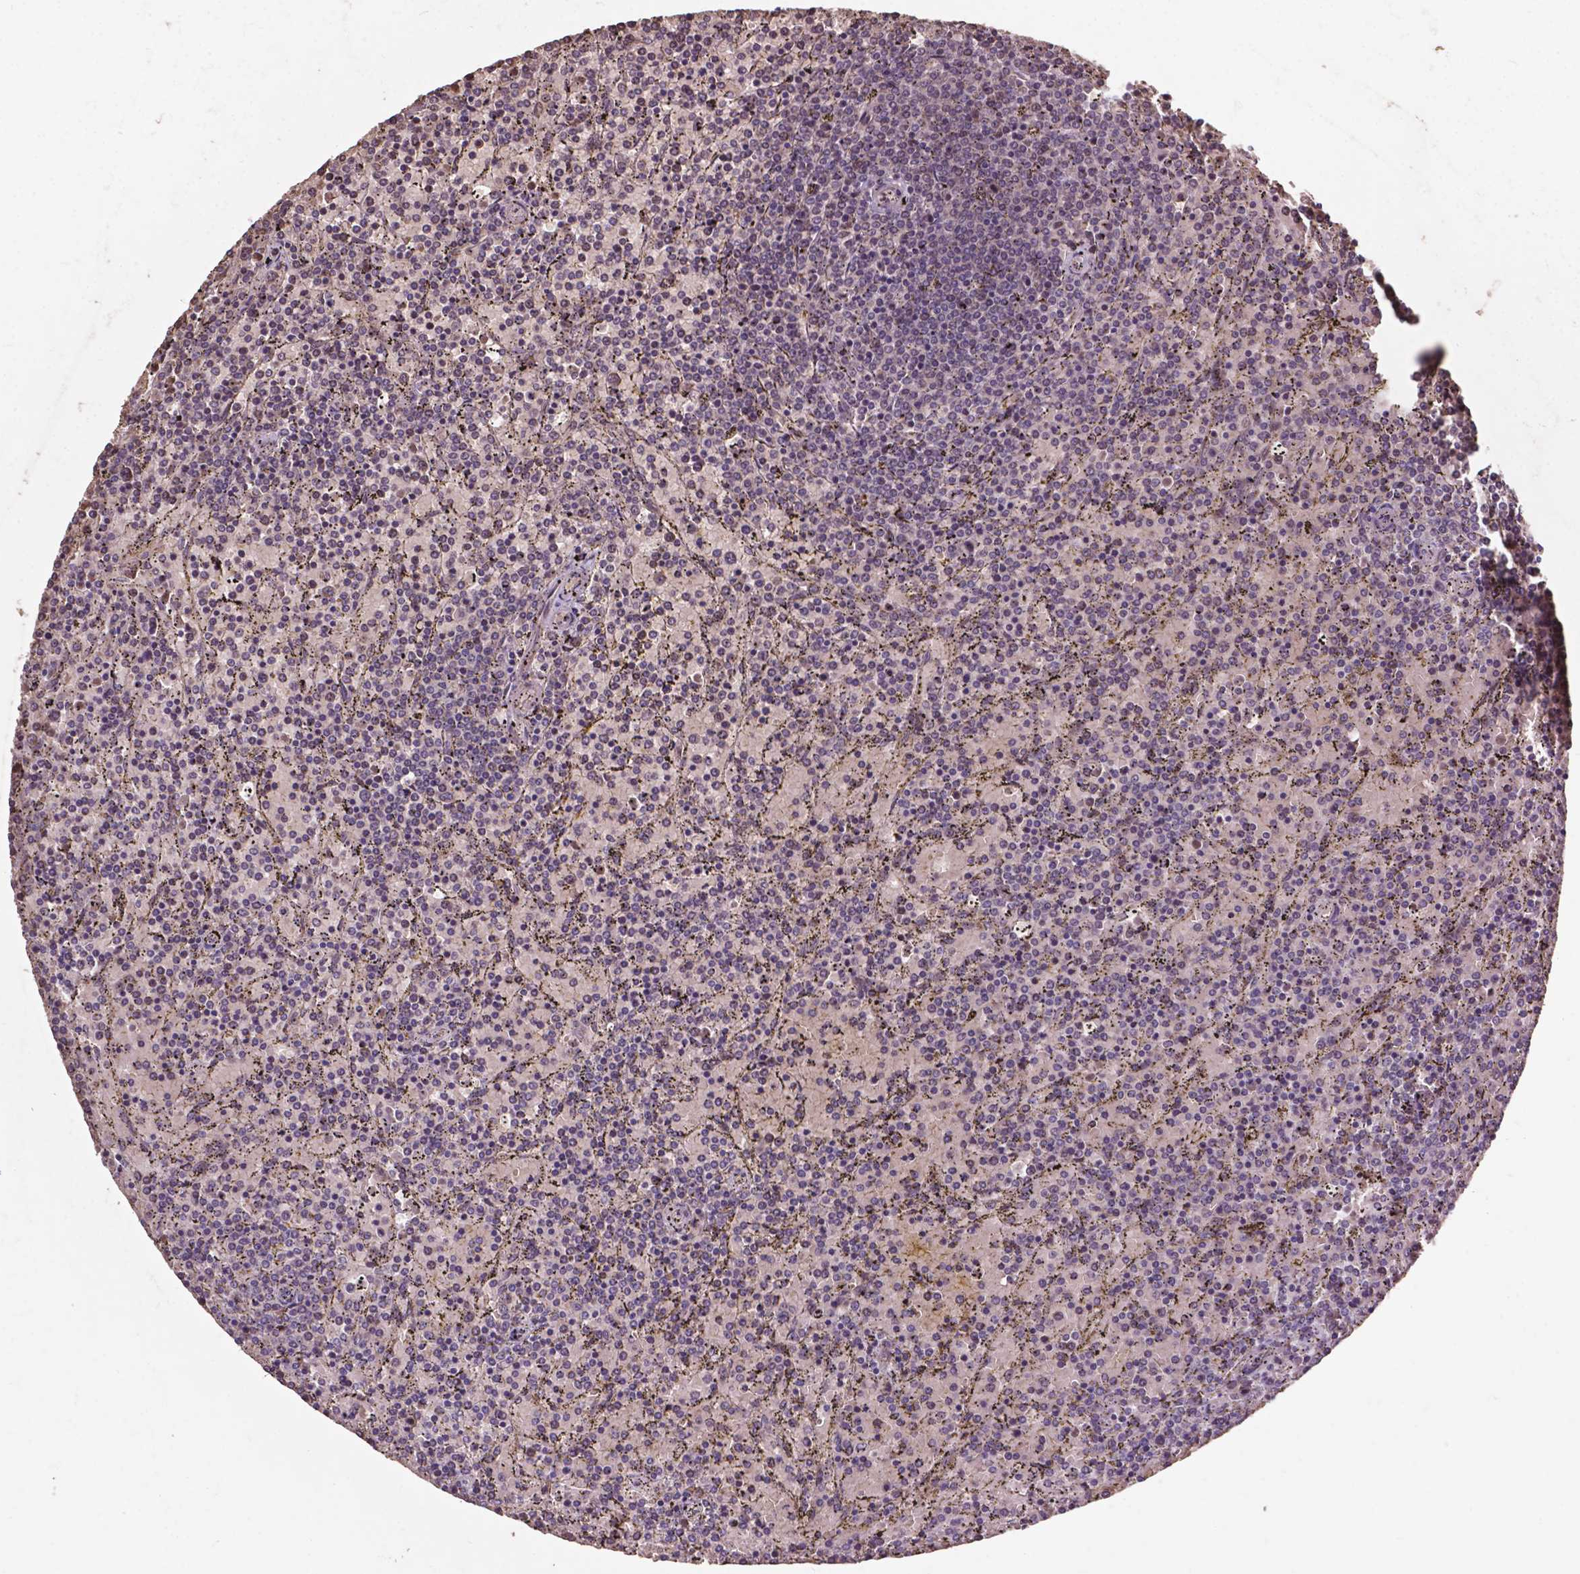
{"staining": {"intensity": "negative", "quantity": "none", "location": "none"}, "tissue": "lymphoma", "cell_type": "Tumor cells", "image_type": "cancer", "snomed": [{"axis": "morphology", "description": "Malignant lymphoma, non-Hodgkin's type, Low grade"}, {"axis": "topography", "description": "Spleen"}], "caption": "Immunohistochemical staining of human lymphoma demonstrates no significant positivity in tumor cells.", "gene": "GLRA2", "patient": {"sex": "female", "age": 77}}